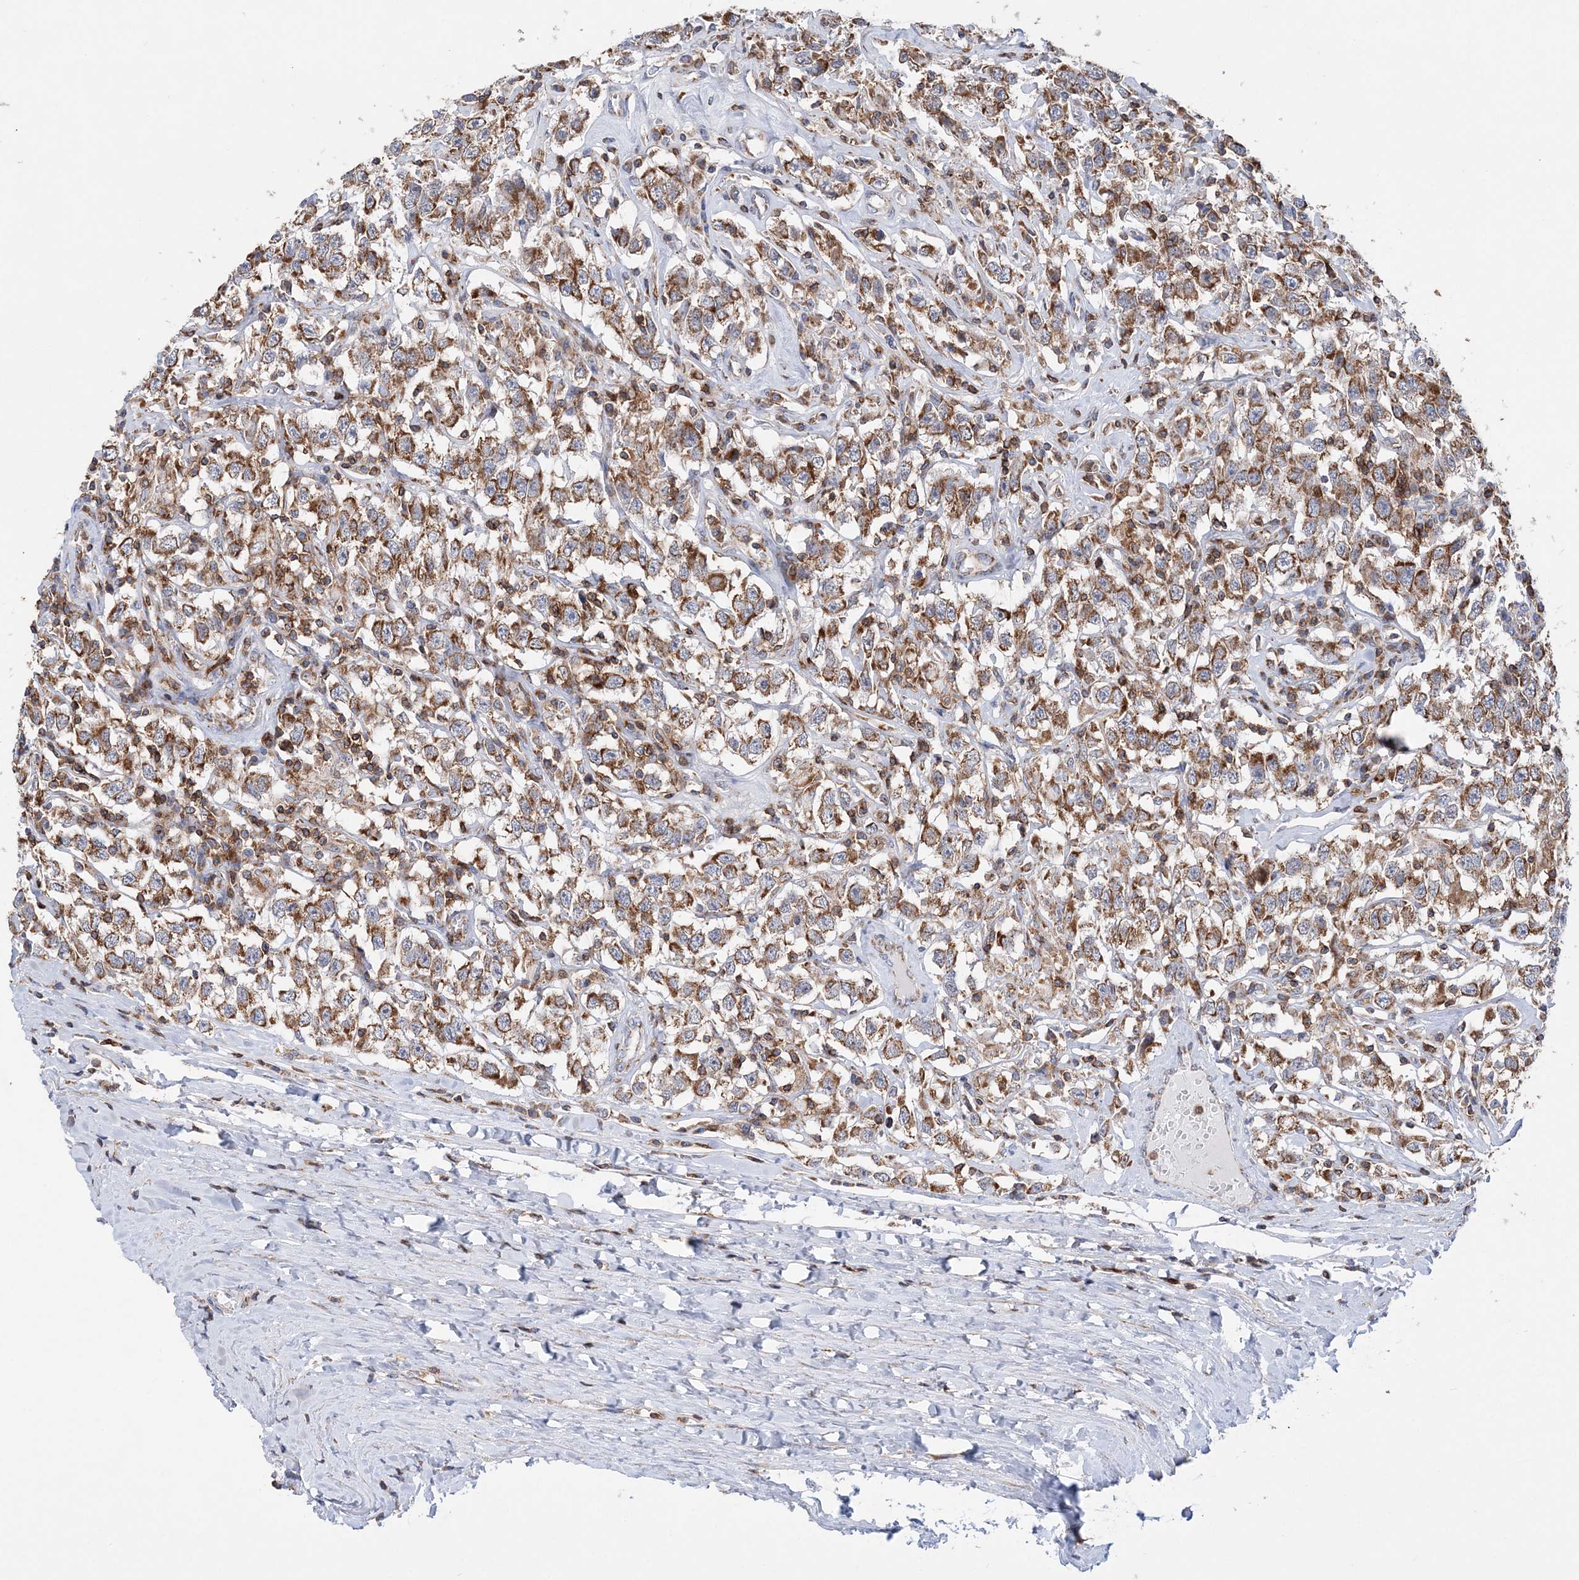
{"staining": {"intensity": "moderate", "quantity": ">75%", "location": "cytoplasmic/membranous"}, "tissue": "testis cancer", "cell_type": "Tumor cells", "image_type": "cancer", "snomed": [{"axis": "morphology", "description": "Seminoma, NOS"}, {"axis": "topography", "description": "Testis"}], "caption": "Seminoma (testis) stained with DAB IHC demonstrates medium levels of moderate cytoplasmic/membranous positivity in approximately >75% of tumor cells.", "gene": "TTC32", "patient": {"sex": "male", "age": 41}}